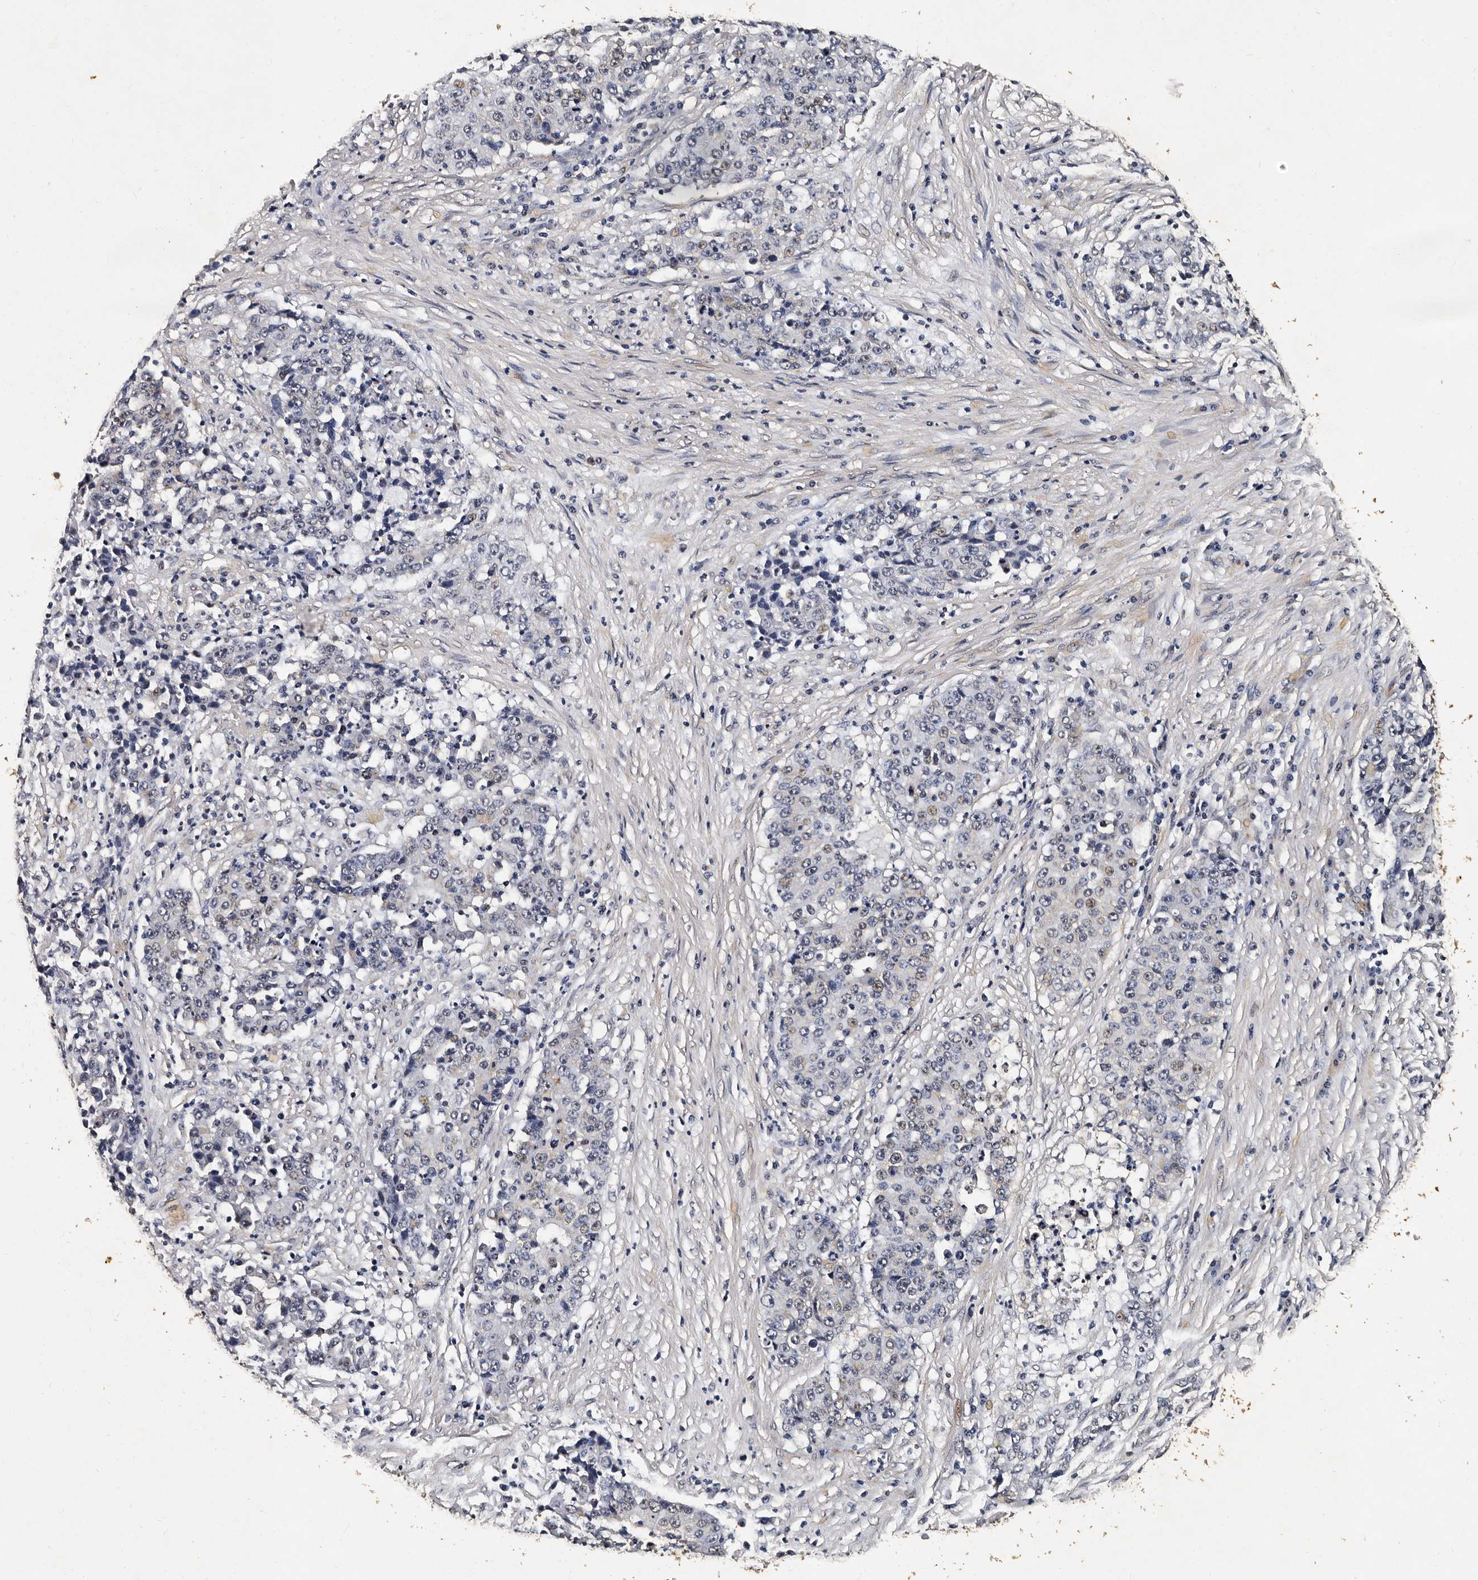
{"staining": {"intensity": "weak", "quantity": "<25%", "location": "nuclear"}, "tissue": "stomach cancer", "cell_type": "Tumor cells", "image_type": "cancer", "snomed": [{"axis": "morphology", "description": "Adenocarcinoma, NOS"}, {"axis": "topography", "description": "Stomach"}], "caption": "A micrograph of stomach adenocarcinoma stained for a protein reveals no brown staining in tumor cells. Brightfield microscopy of immunohistochemistry stained with DAB (brown) and hematoxylin (blue), captured at high magnification.", "gene": "CPNE3", "patient": {"sex": "male", "age": 59}}